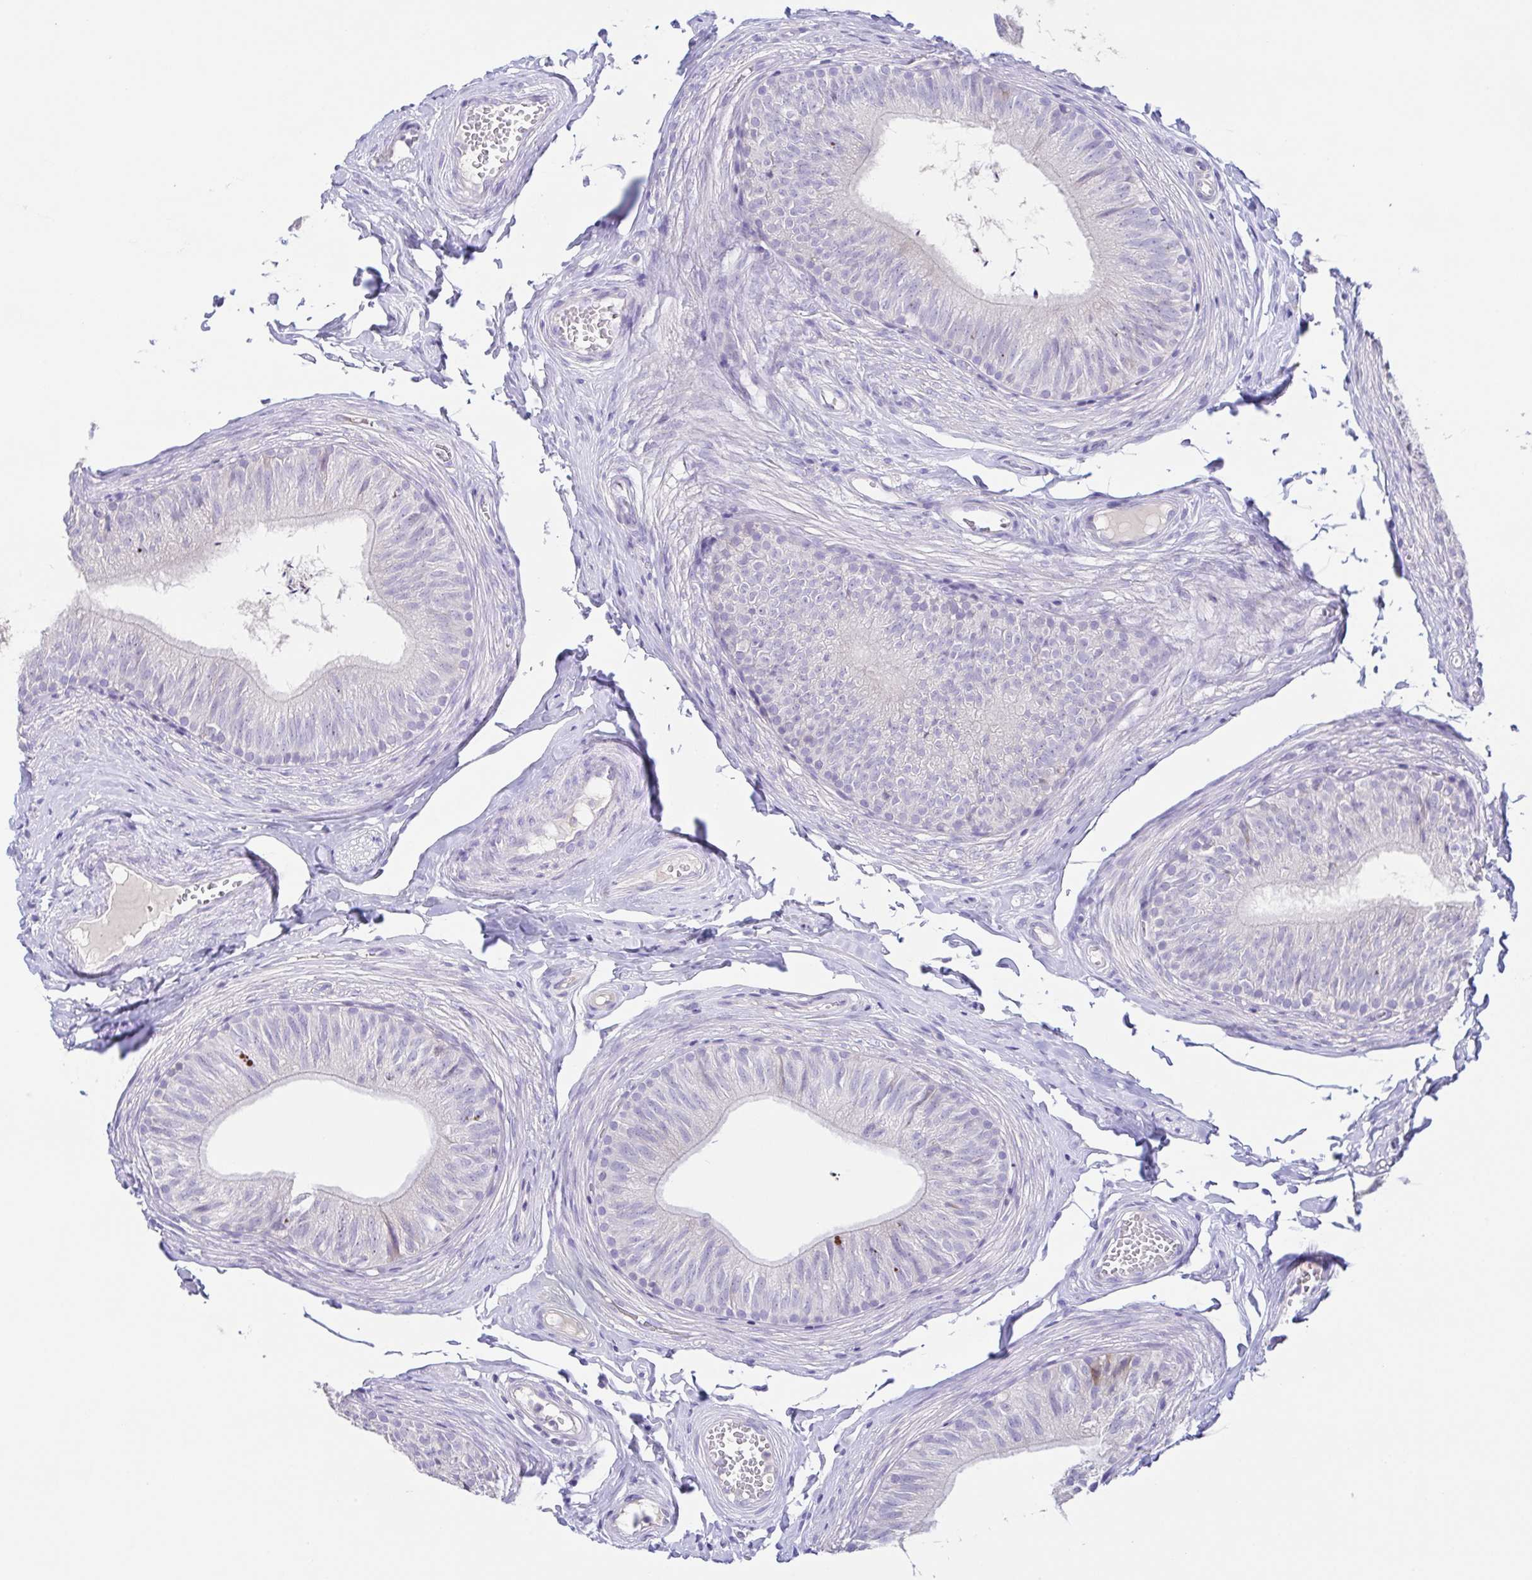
{"staining": {"intensity": "moderate", "quantity": "<25%", "location": "cytoplasmic/membranous"}, "tissue": "epididymis", "cell_type": "Glandular cells", "image_type": "normal", "snomed": [{"axis": "morphology", "description": "Normal tissue, NOS"}, {"axis": "topography", "description": "Epididymis, spermatic cord, NOS"}, {"axis": "topography", "description": "Epididymis"}, {"axis": "topography", "description": "Peripheral nerve tissue"}], "caption": "IHC image of normal epididymis: human epididymis stained using immunohistochemistry displays low levels of moderate protein expression localized specifically in the cytoplasmic/membranous of glandular cells, appearing as a cytoplasmic/membranous brown color.", "gene": "ARPP21", "patient": {"sex": "male", "age": 29}}